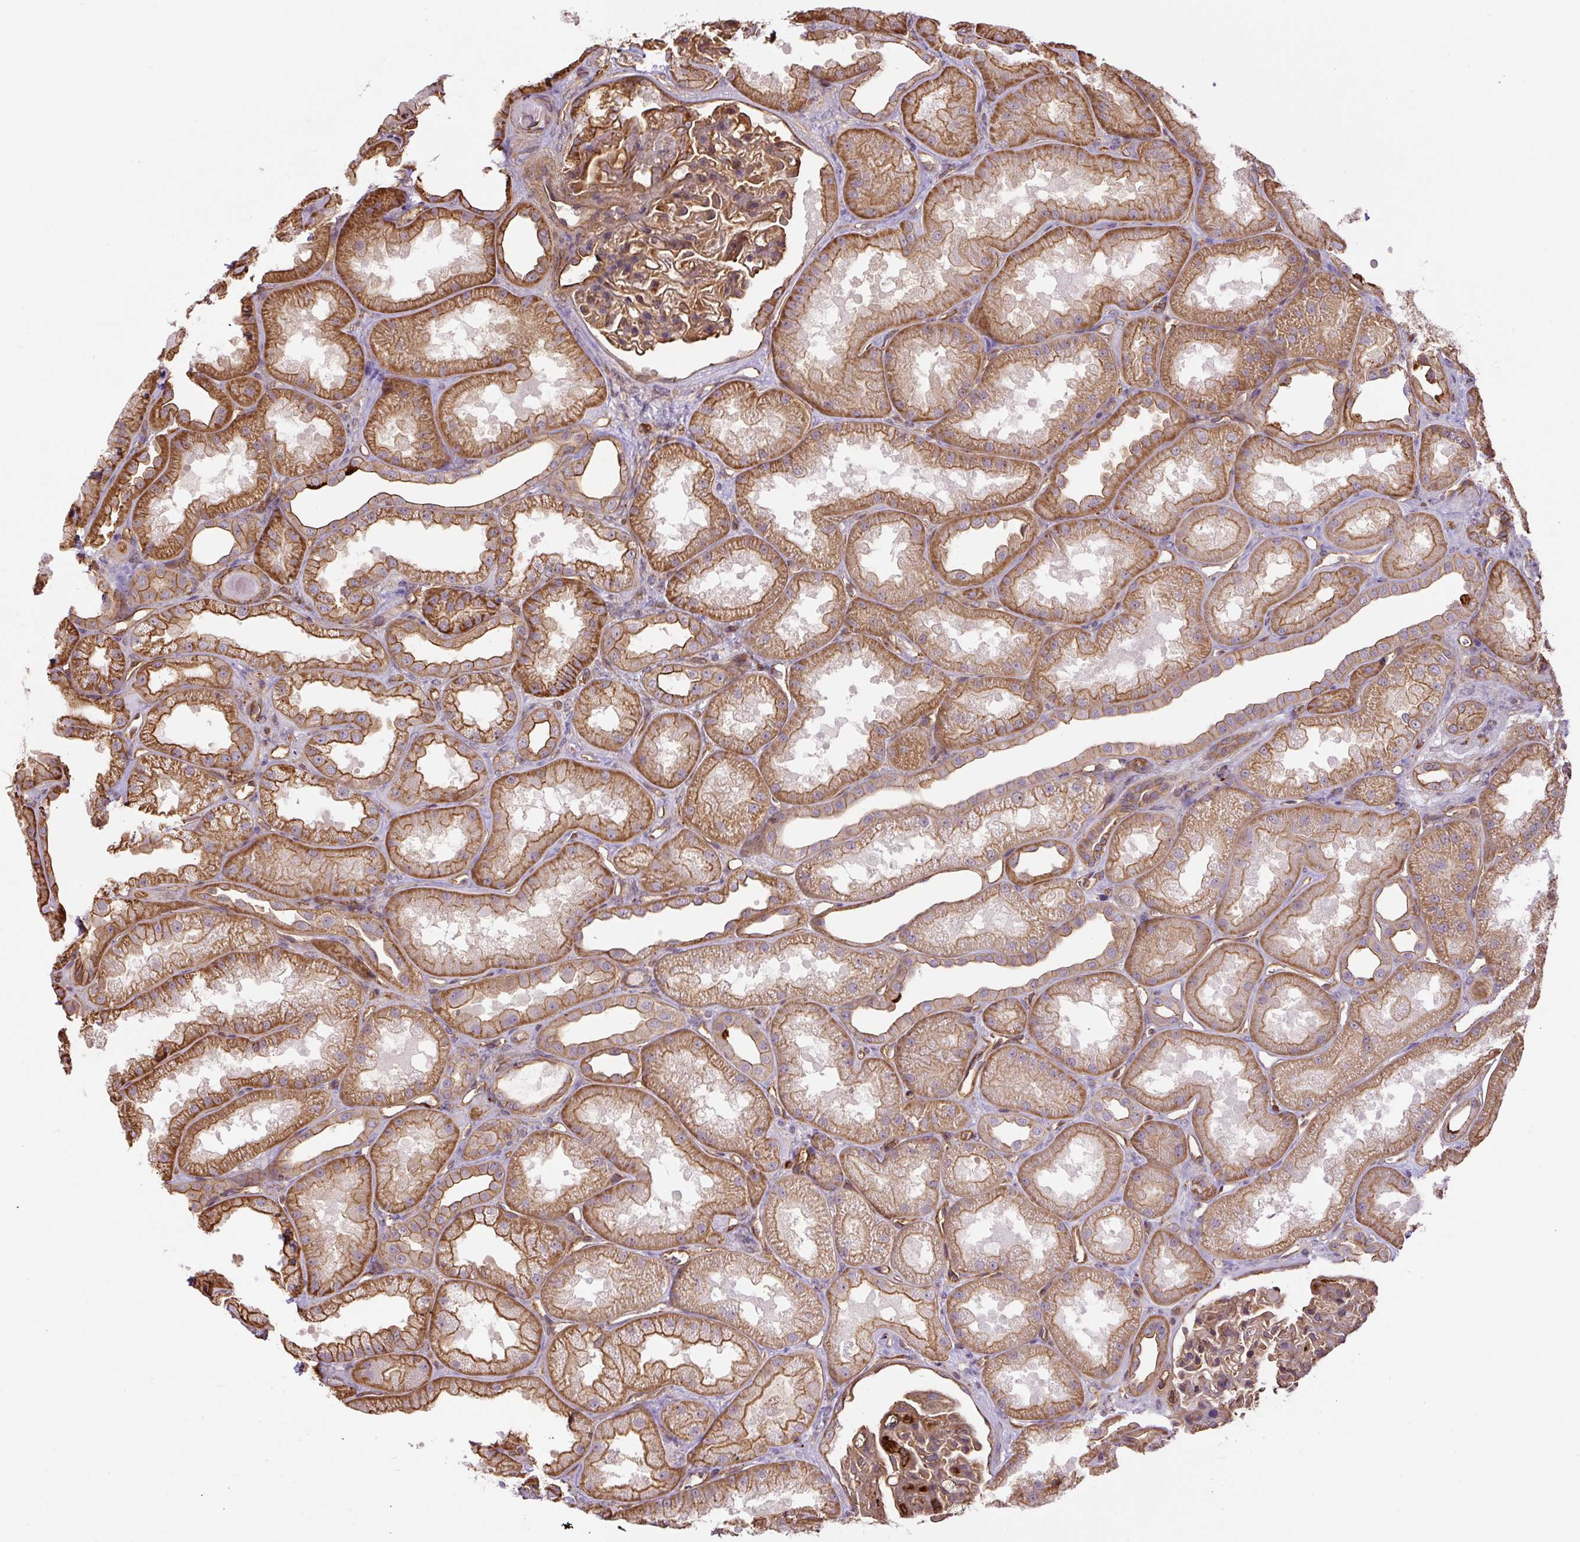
{"staining": {"intensity": "moderate", "quantity": ">75%", "location": "cytoplasmic/membranous"}, "tissue": "kidney", "cell_type": "Cells in glomeruli", "image_type": "normal", "snomed": [{"axis": "morphology", "description": "Normal tissue, NOS"}, {"axis": "topography", "description": "Kidney"}], "caption": "DAB (3,3'-diaminobenzidine) immunohistochemical staining of unremarkable human kidney reveals moderate cytoplasmic/membranous protein staining in approximately >75% of cells in glomeruli. The staining was performed using DAB to visualize the protein expression in brown, while the nuclei were stained in blue with hematoxylin (Magnification: 20x).", "gene": "B3GALT5", "patient": {"sex": "male", "age": 61}}